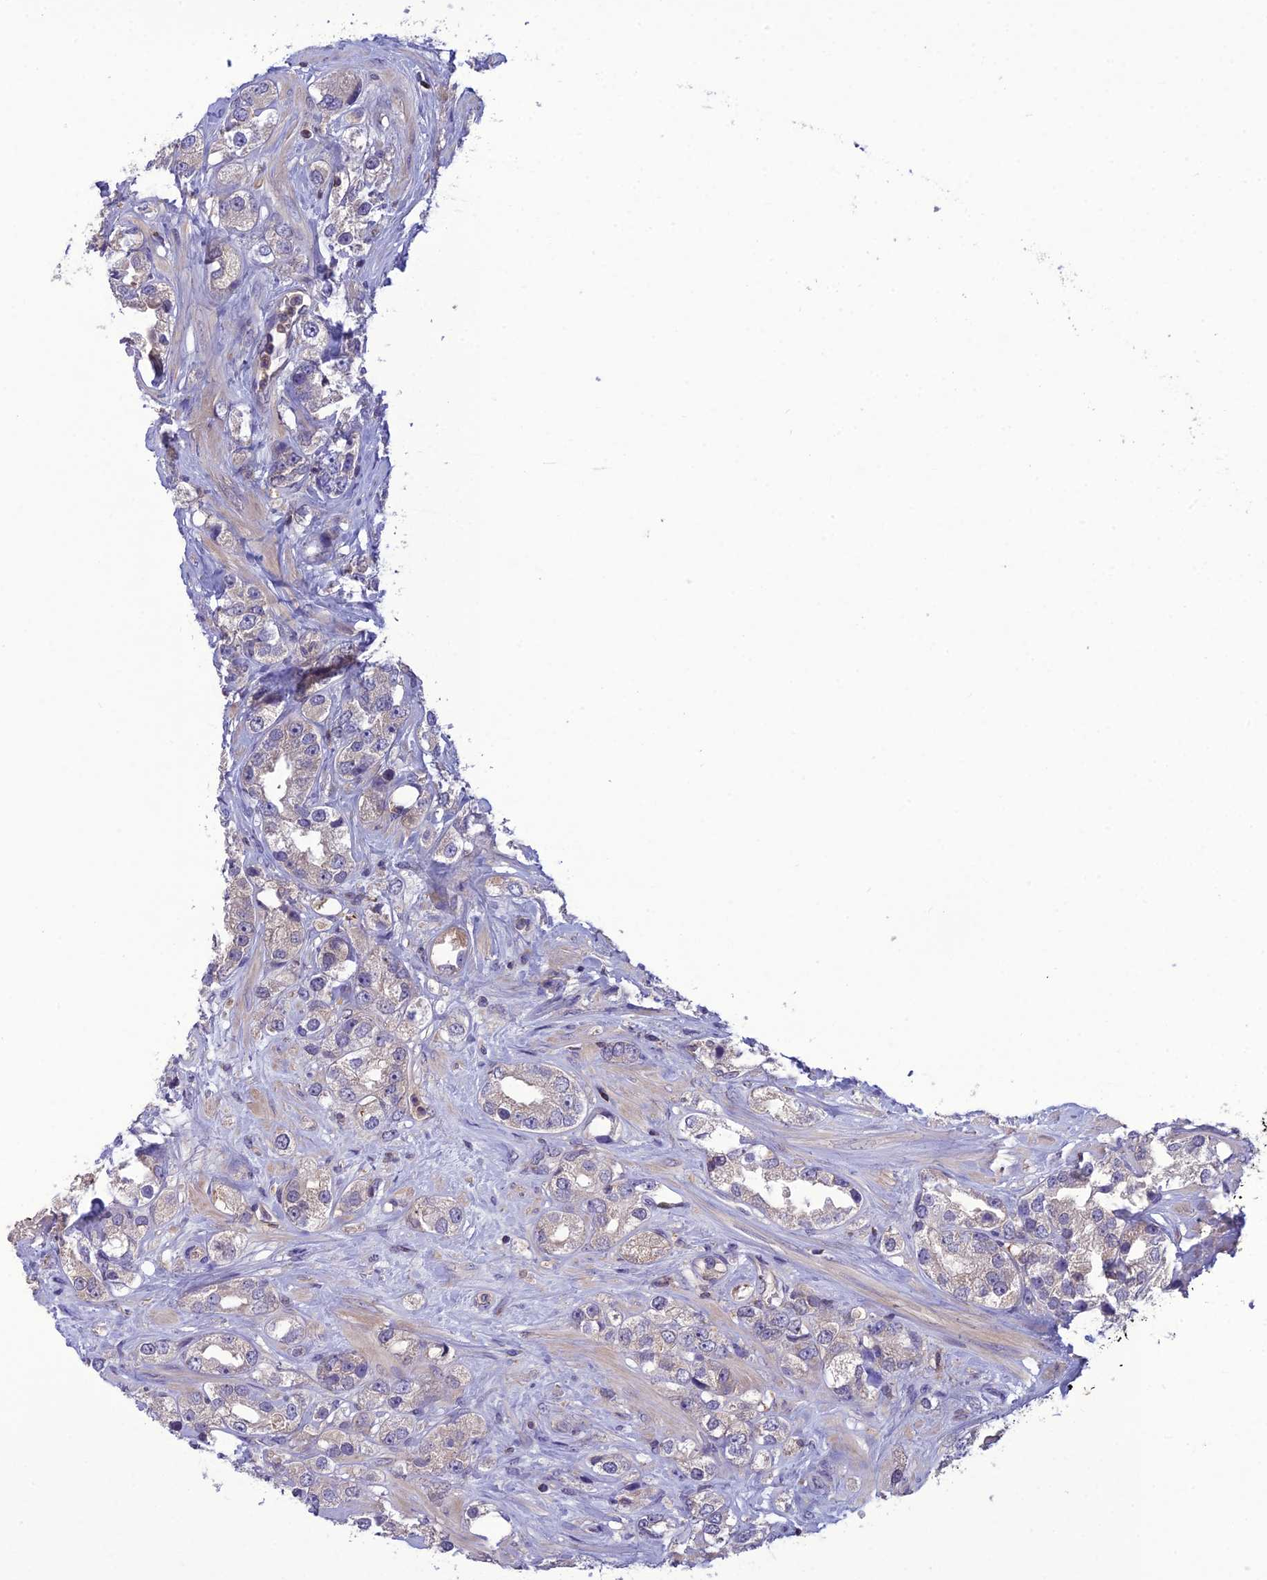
{"staining": {"intensity": "weak", "quantity": "<25%", "location": "cytoplasmic/membranous"}, "tissue": "prostate cancer", "cell_type": "Tumor cells", "image_type": "cancer", "snomed": [{"axis": "morphology", "description": "Adenocarcinoma, NOS"}, {"axis": "topography", "description": "Prostate"}], "caption": "Tumor cells show no significant protein positivity in prostate adenocarcinoma.", "gene": "GDF6", "patient": {"sex": "male", "age": 79}}